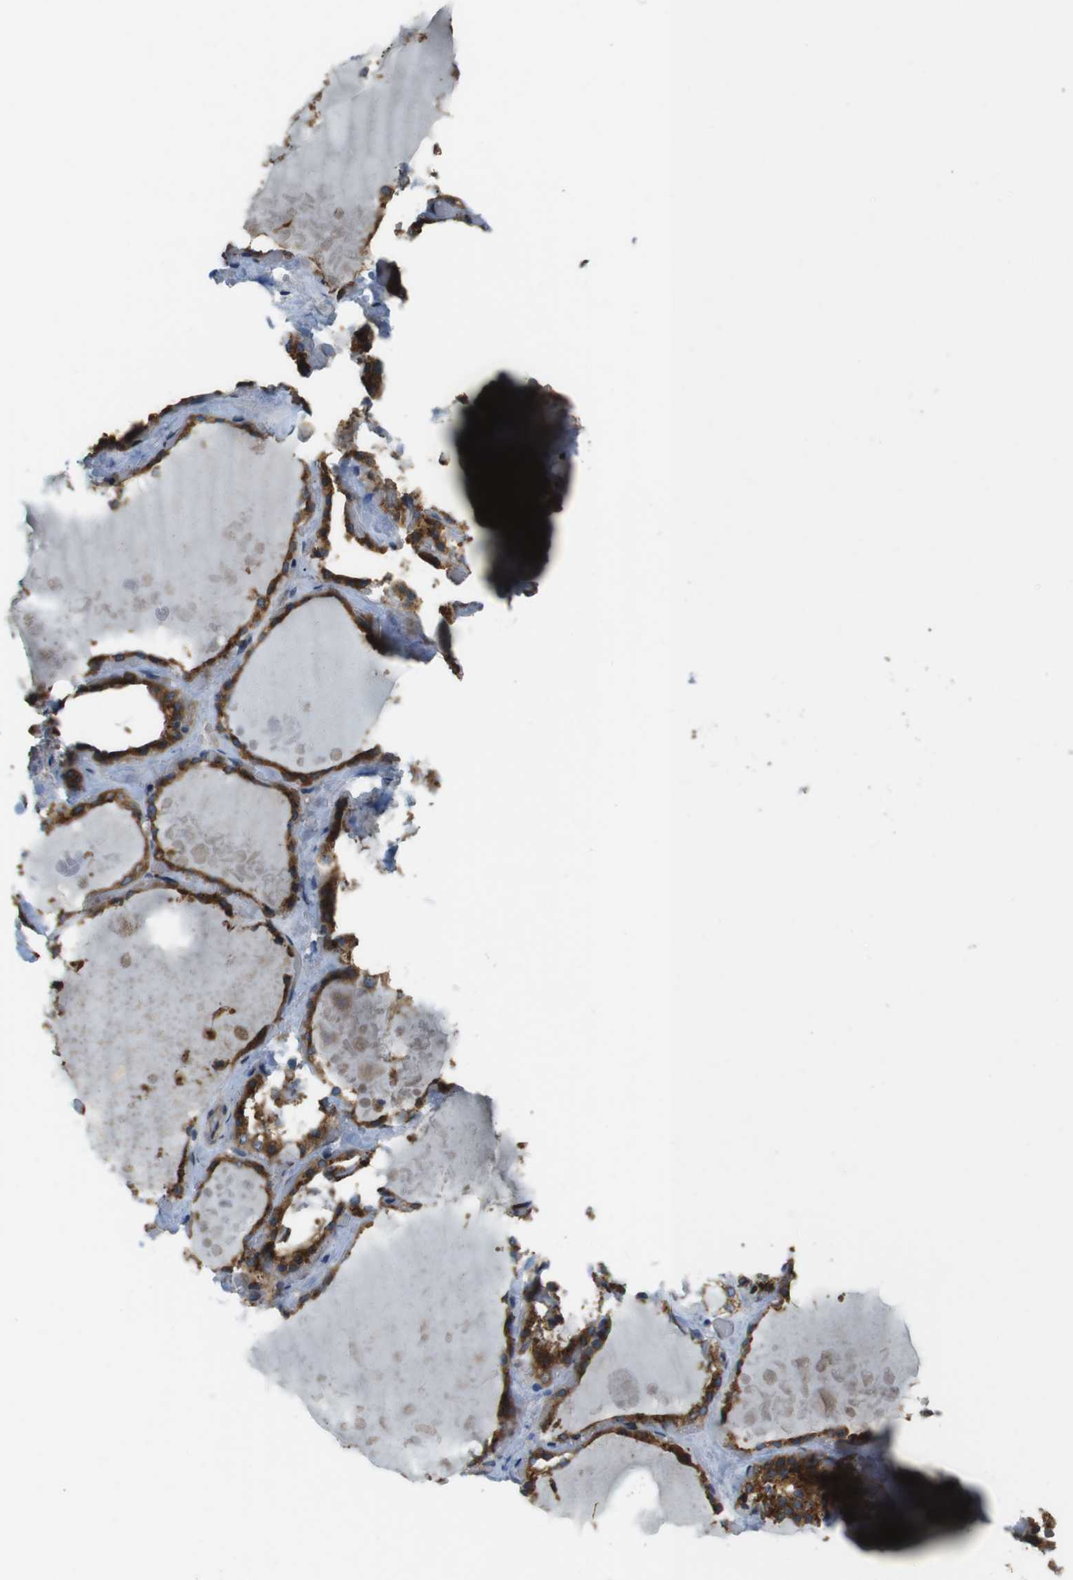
{"staining": {"intensity": "strong", "quantity": ">75%", "location": "cytoplasmic/membranous"}, "tissue": "thyroid gland", "cell_type": "Glandular cells", "image_type": "normal", "snomed": [{"axis": "morphology", "description": "Normal tissue, NOS"}, {"axis": "topography", "description": "Thyroid gland"}], "caption": "Glandular cells demonstrate high levels of strong cytoplasmic/membranous positivity in about >75% of cells in unremarkable human thyroid gland. The staining is performed using DAB brown chromogen to label protein expression. The nuclei are counter-stained blue using hematoxylin.", "gene": "TMEM143", "patient": {"sex": "male", "age": 61}}